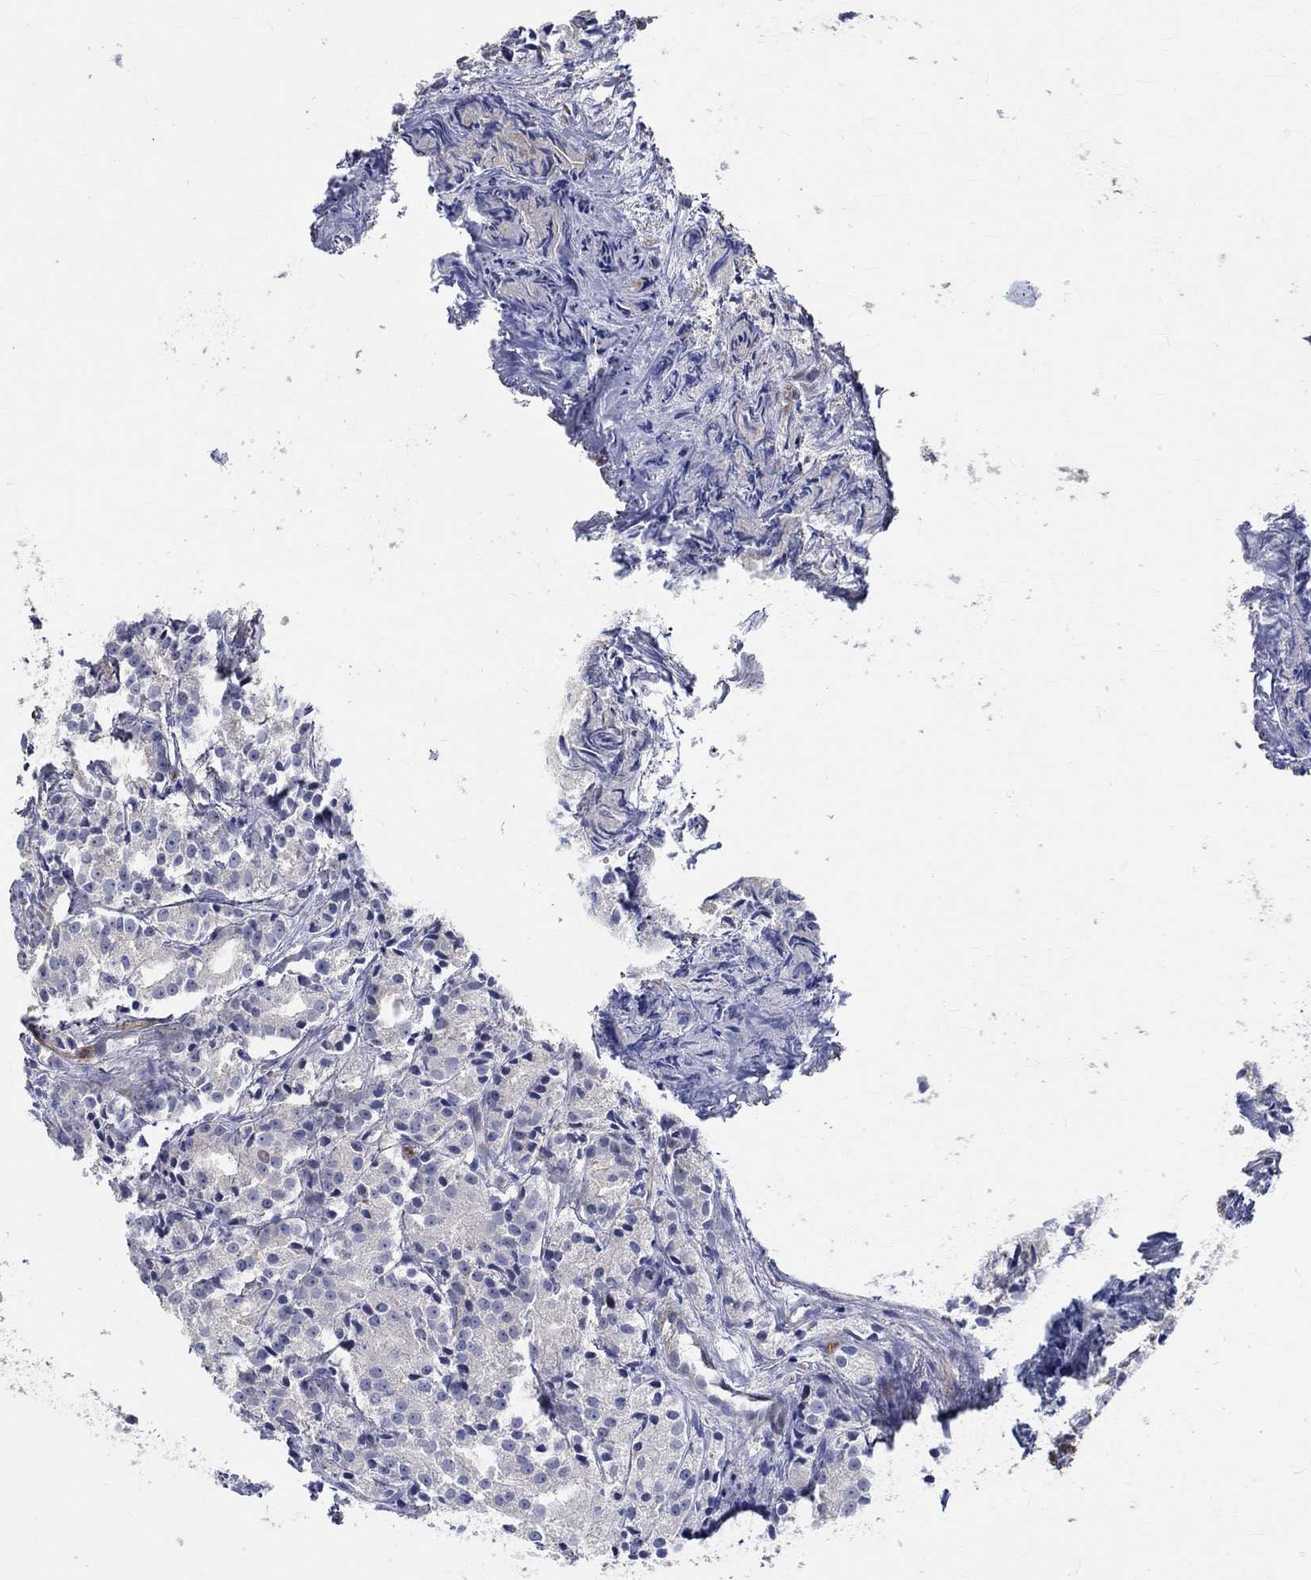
{"staining": {"intensity": "negative", "quantity": "none", "location": "none"}, "tissue": "prostate cancer", "cell_type": "Tumor cells", "image_type": "cancer", "snomed": [{"axis": "morphology", "description": "Adenocarcinoma, Medium grade"}, {"axis": "topography", "description": "Prostate"}], "caption": "Tumor cells show no significant positivity in prostate cancer (medium-grade adenocarcinoma).", "gene": "TNFAIP8L3", "patient": {"sex": "male", "age": 74}}